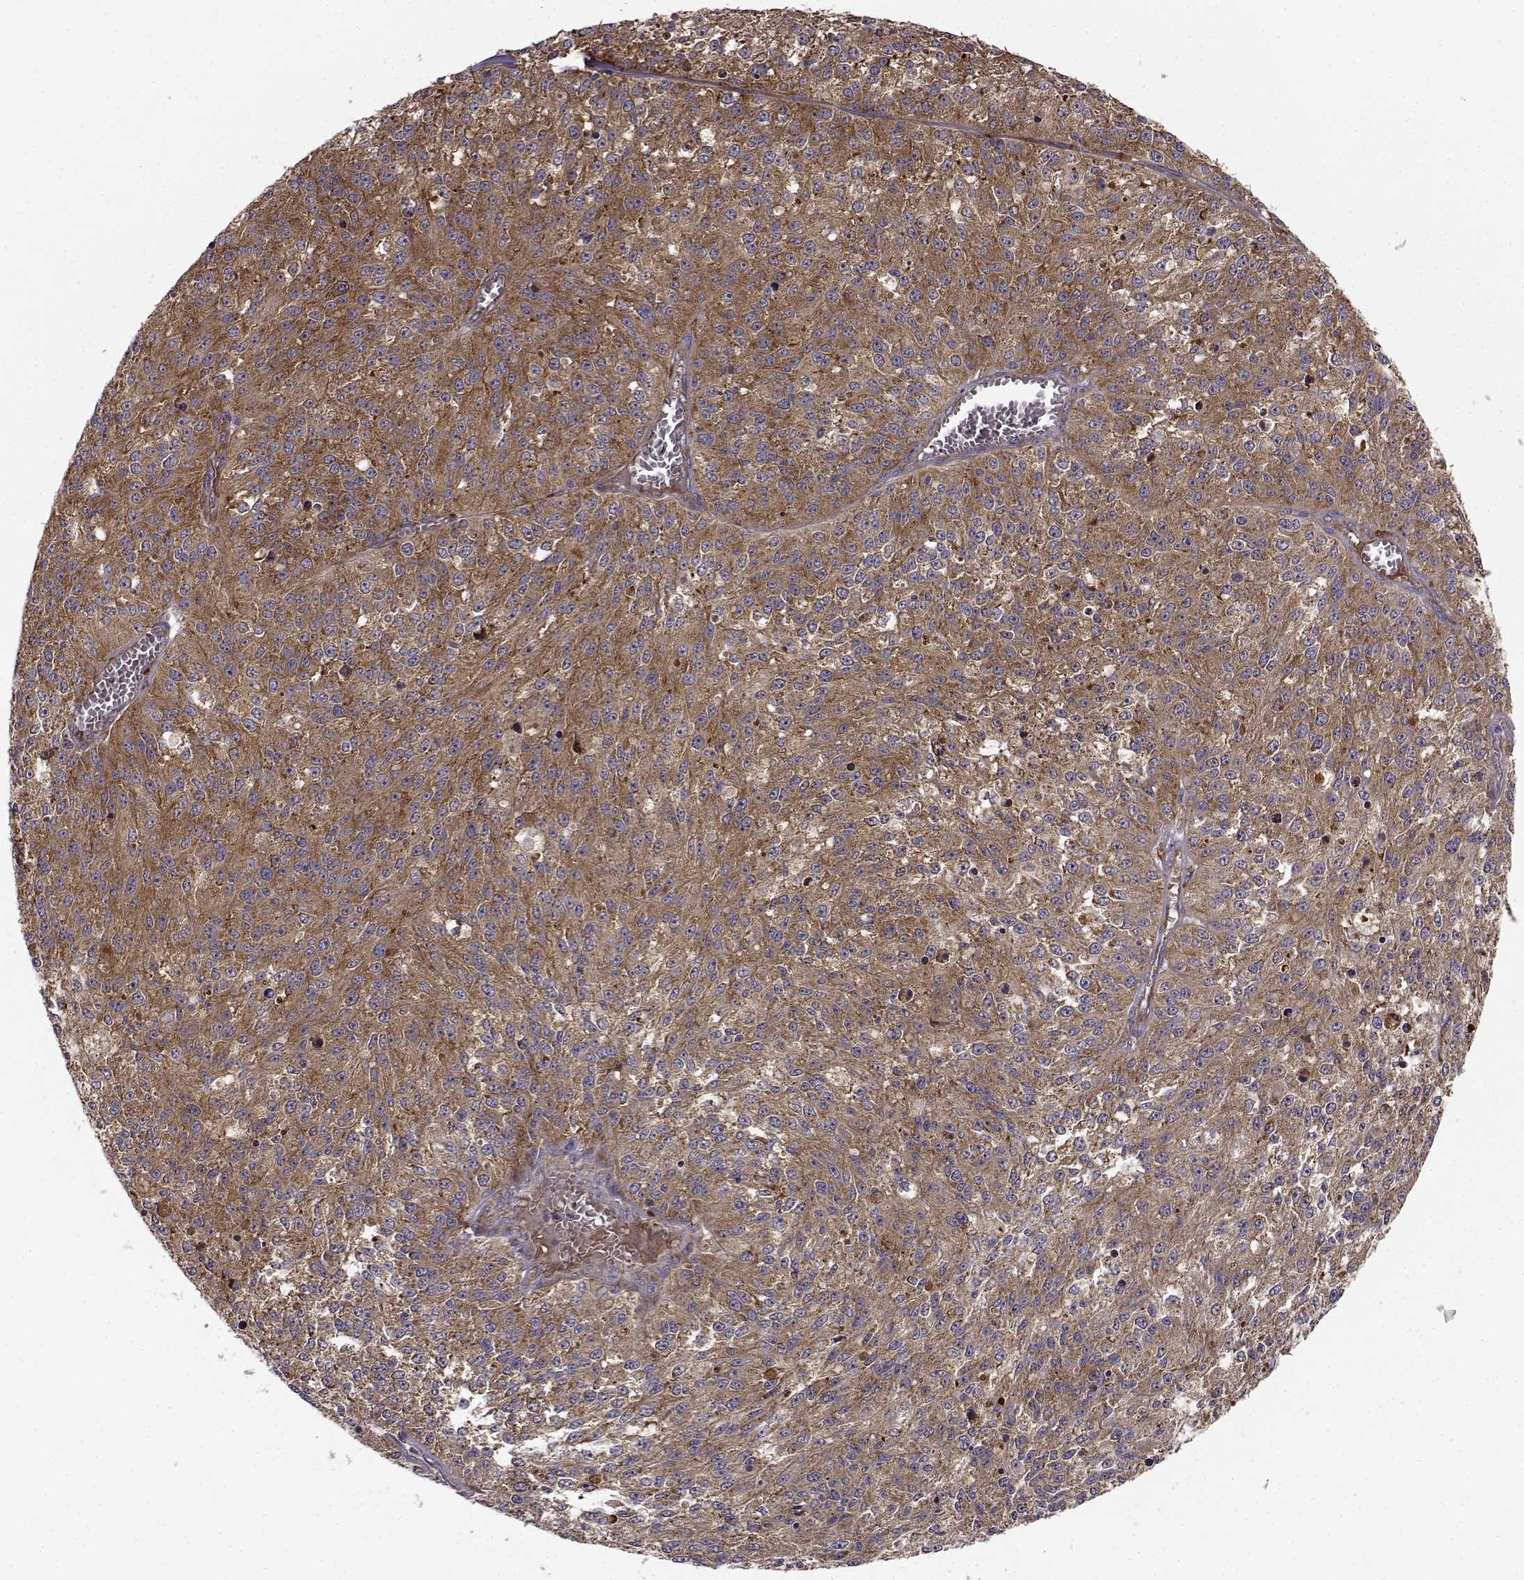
{"staining": {"intensity": "strong", "quantity": ">75%", "location": "cytoplasmic/membranous"}, "tissue": "melanoma", "cell_type": "Tumor cells", "image_type": "cancer", "snomed": [{"axis": "morphology", "description": "Malignant melanoma, Metastatic site"}, {"axis": "topography", "description": "Lymph node"}], "caption": "High-power microscopy captured an immunohistochemistry (IHC) photomicrograph of melanoma, revealing strong cytoplasmic/membranous expression in approximately >75% of tumor cells. Ihc stains the protein in brown and the nuclei are stained blue.", "gene": "RPL31", "patient": {"sex": "female", "age": 64}}